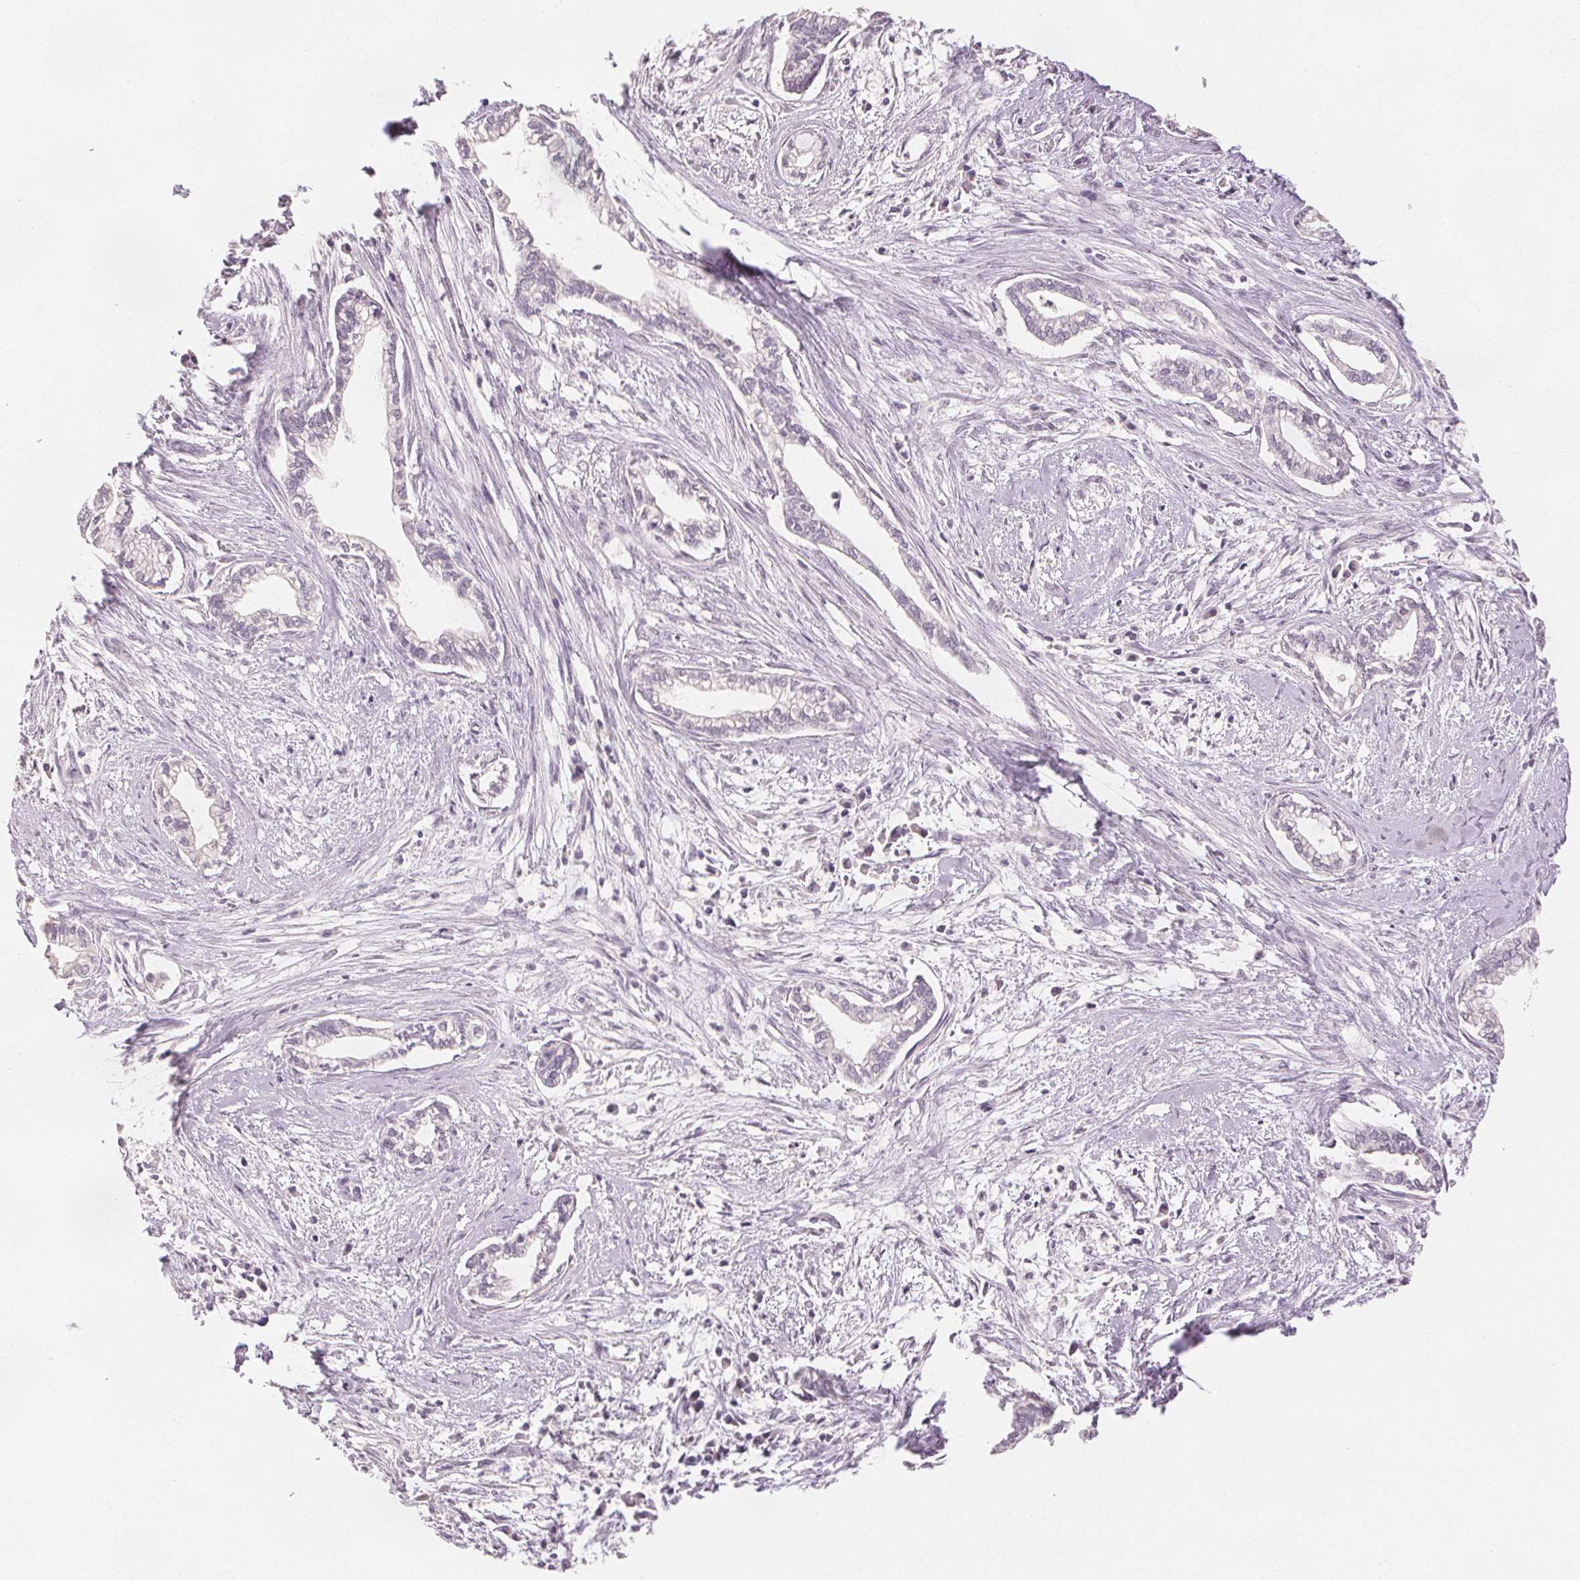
{"staining": {"intensity": "negative", "quantity": "none", "location": "none"}, "tissue": "cervical cancer", "cell_type": "Tumor cells", "image_type": "cancer", "snomed": [{"axis": "morphology", "description": "Adenocarcinoma, NOS"}, {"axis": "topography", "description": "Cervix"}], "caption": "Immunohistochemistry (IHC) image of neoplastic tissue: cervical adenocarcinoma stained with DAB (3,3'-diaminobenzidine) demonstrates no significant protein positivity in tumor cells.", "gene": "SLC27A5", "patient": {"sex": "female", "age": 62}}